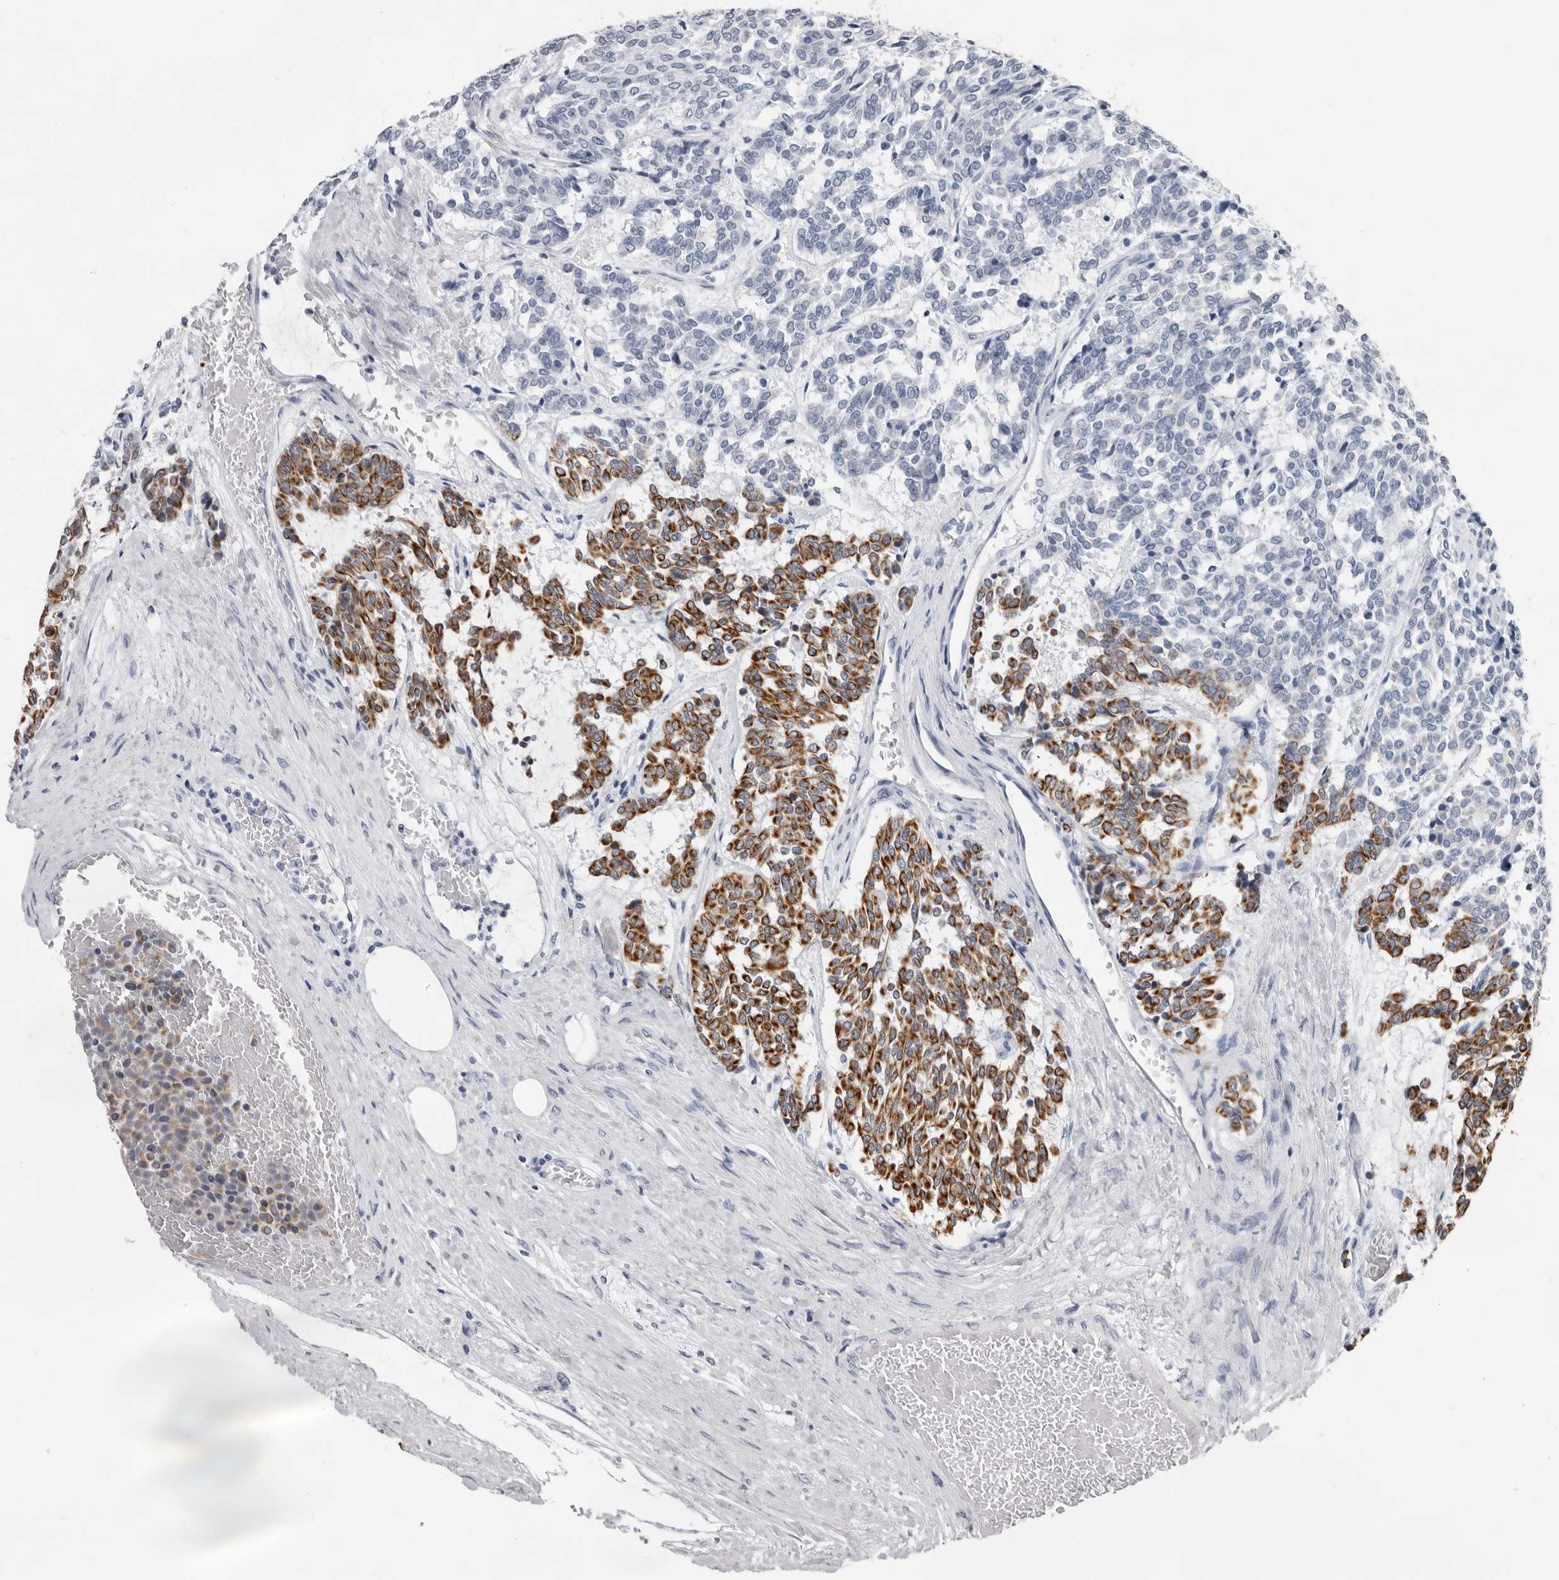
{"staining": {"intensity": "moderate", "quantity": ">75%", "location": "cytoplasmic/membranous"}, "tissue": "carcinoid", "cell_type": "Tumor cells", "image_type": "cancer", "snomed": [{"axis": "morphology", "description": "Carcinoid, malignant, NOS"}, {"axis": "topography", "description": "Pancreas"}], "caption": "Carcinoid stained with IHC shows moderate cytoplasmic/membranous expression in about >75% of tumor cells. (Brightfield microscopy of DAB IHC at high magnification).", "gene": "CCDC28B", "patient": {"sex": "female", "age": 54}}